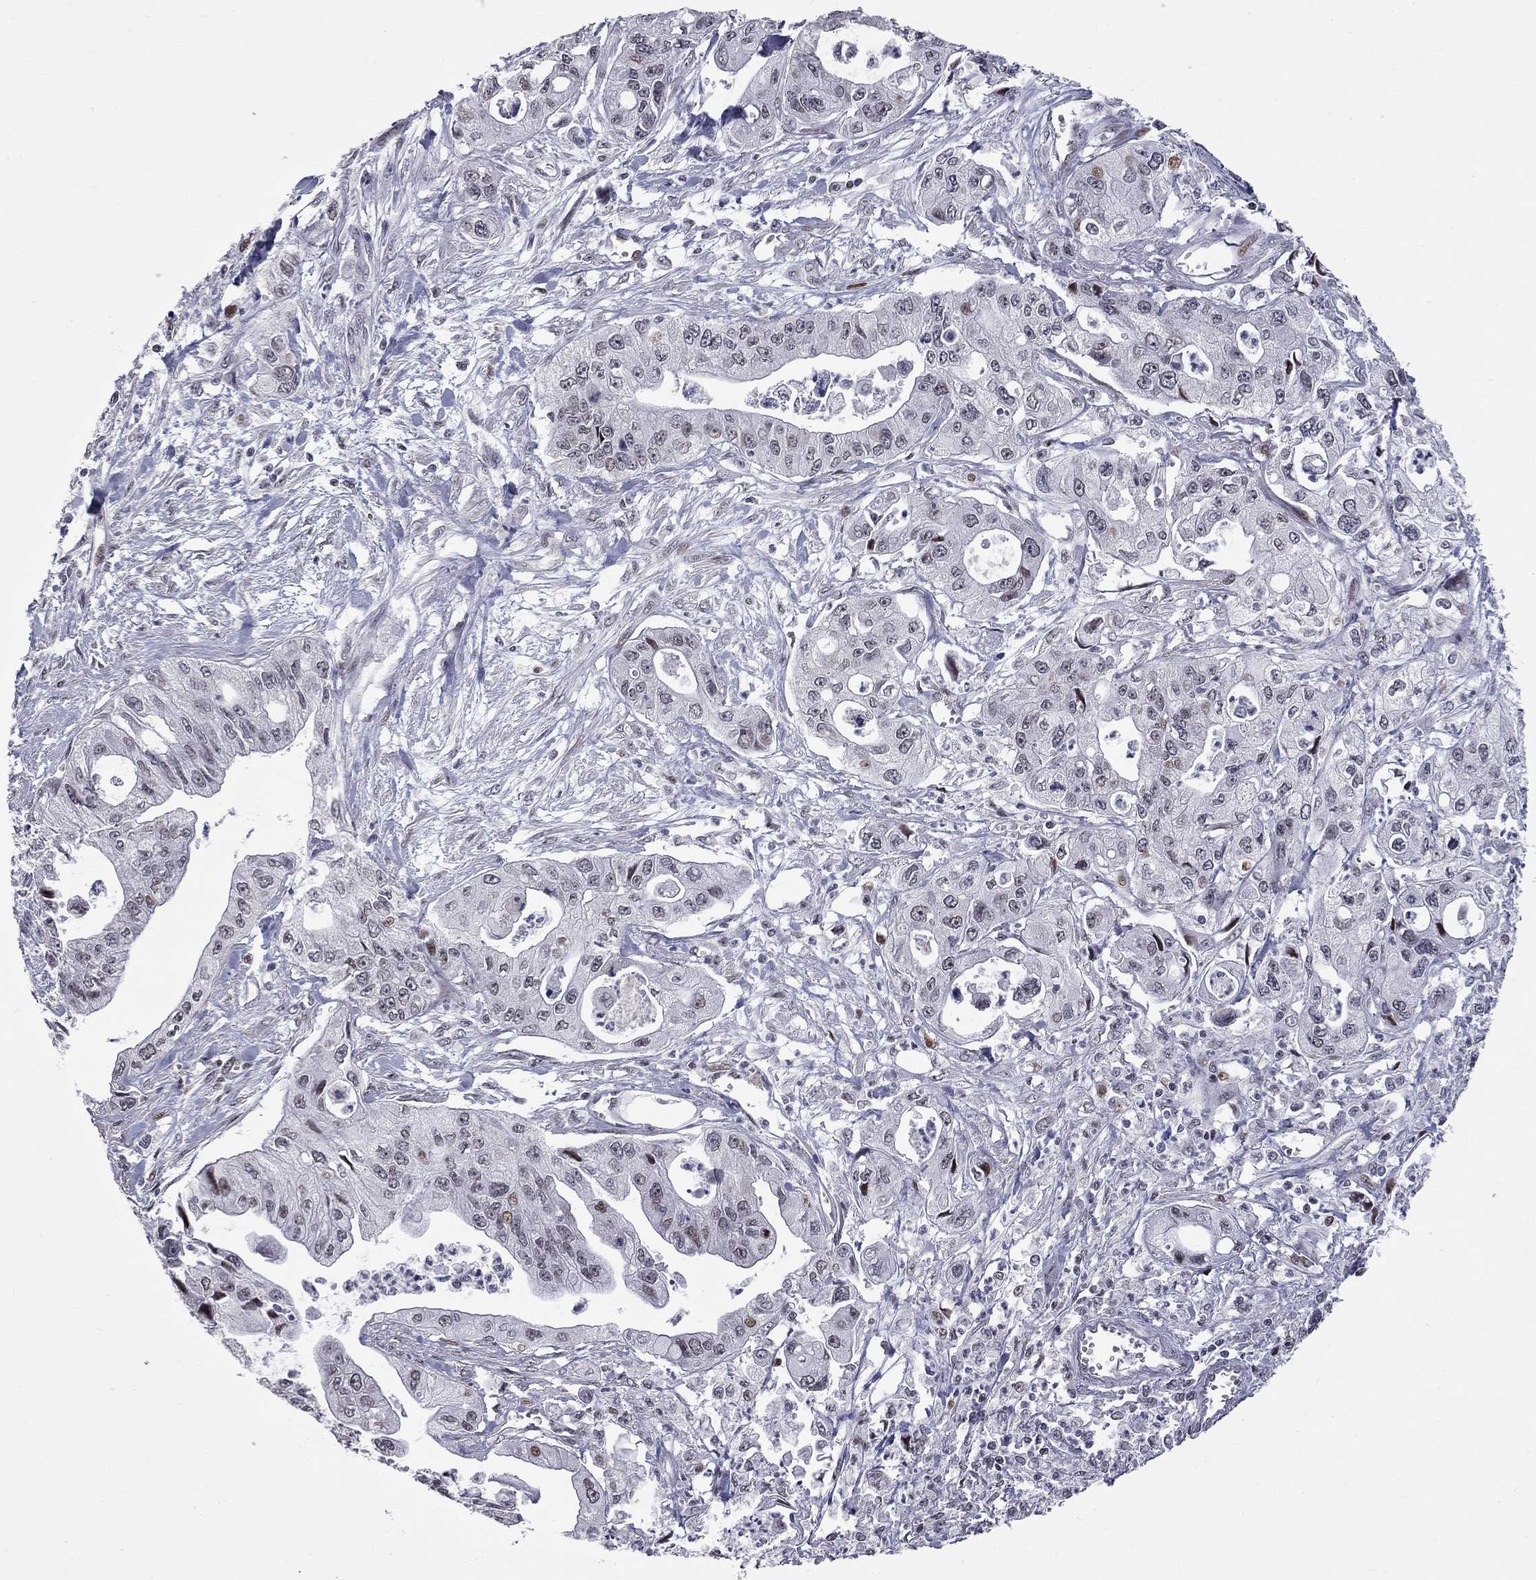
{"staining": {"intensity": "weak", "quantity": "<25%", "location": "nuclear"}, "tissue": "pancreatic cancer", "cell_type": "Tumor cells", "image_type": "cancer", "snomed": [{"axis": "morphology", "description": "Adenocarcinoma, NOS"}, {"axis": "topography", "description": "Pancreas"}], "caption": "DAB (3,3'-diaminobenzidine) immunohistochemical staining of human pancreatic cancer (adenocarcinoma) reveals no significant positivity in tumor cells.", "gene": "ZNF154", "patient": {"sex": "male", "age": 70}}